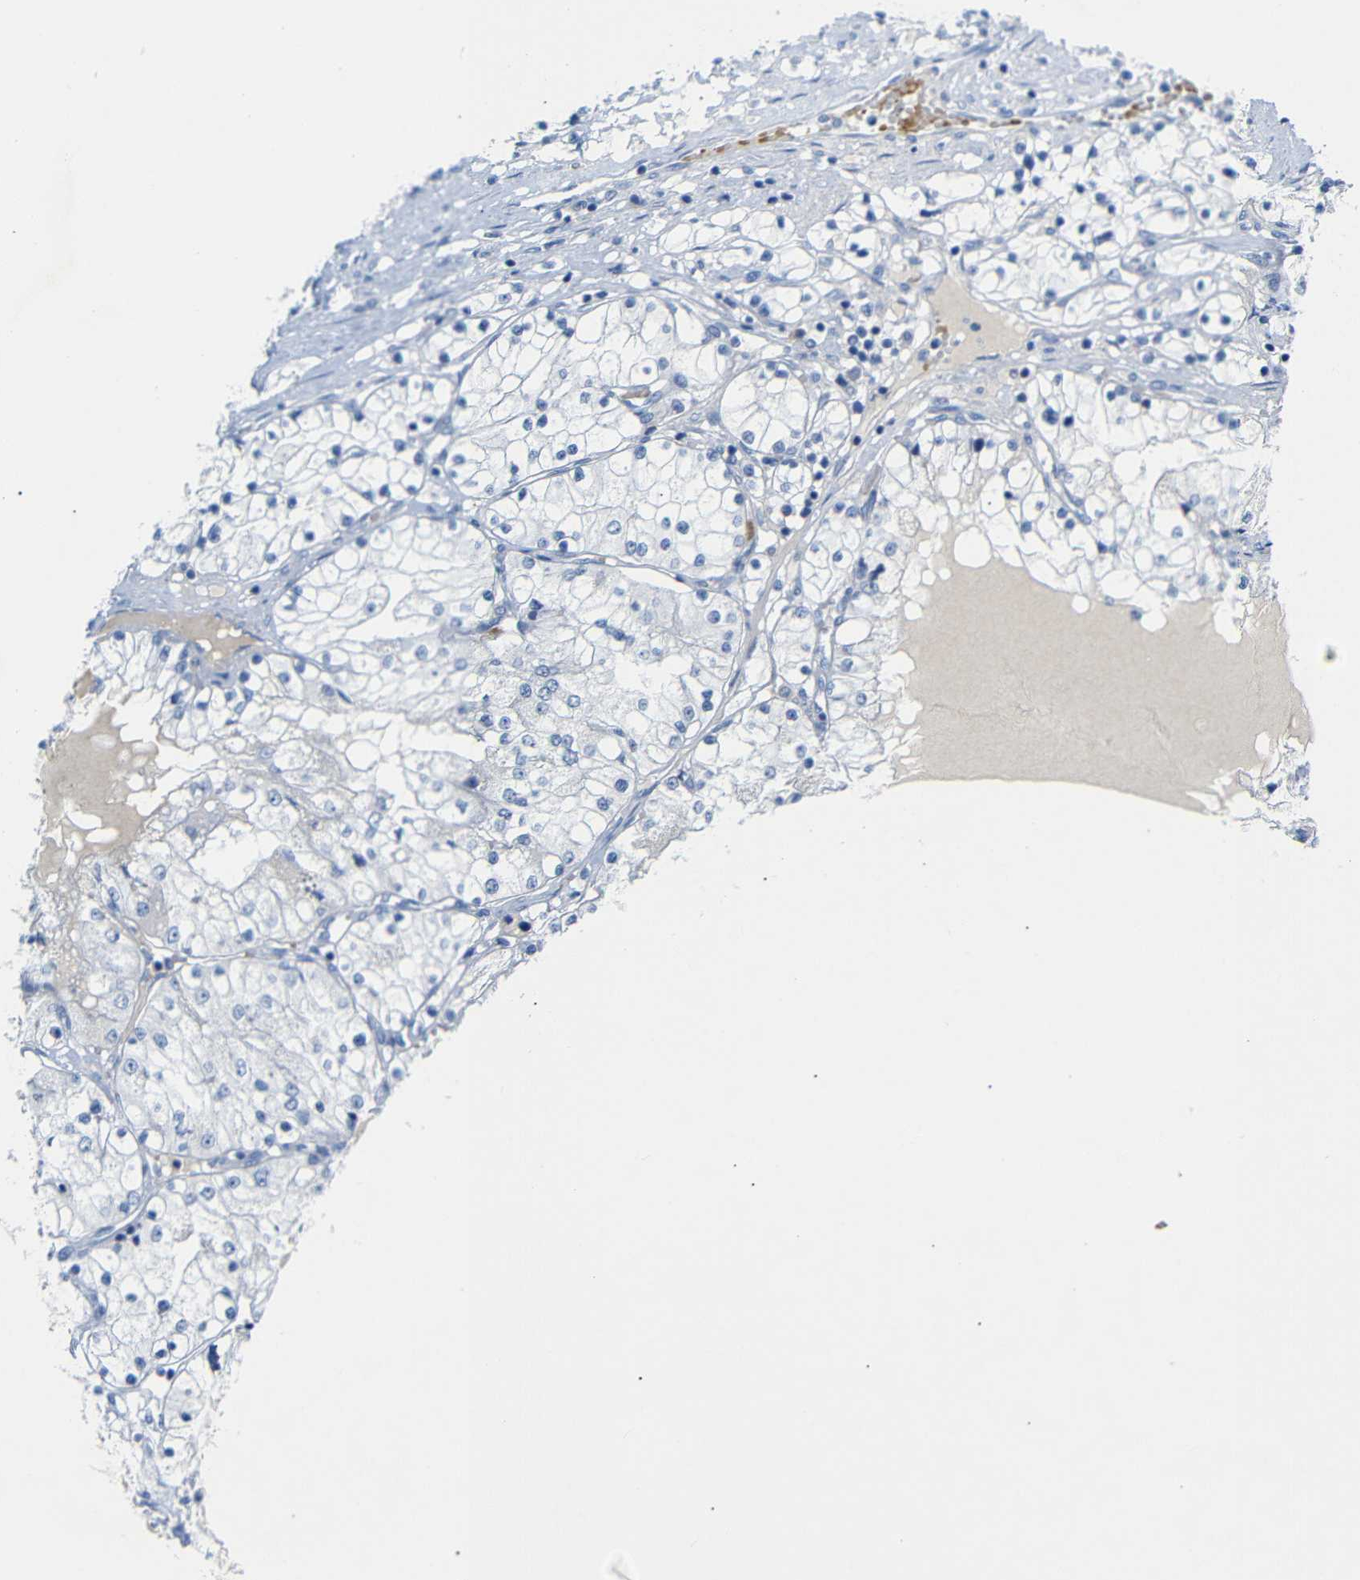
{"staining": {"intensity": "negative", "quantity": "none", "location": "none"}, "tissue": "renal cancer", "cell_type": "Tumor cells", "image_type": "cancer", "snomed": [{"axis": "morphology", "description": "Adenocarcinoma, NOS"}, {"axis": "topography", "description": "Kidney"}], "caption": "Protein analysis of renal adenocarcinoma displays no significant positivity in tumor cells. (DAB immunohistochemistry visualized using brightfield microscopy, high magnification).", "gene": "ERVMER34-1", "patient": {"sex": "male", "age": 68}}